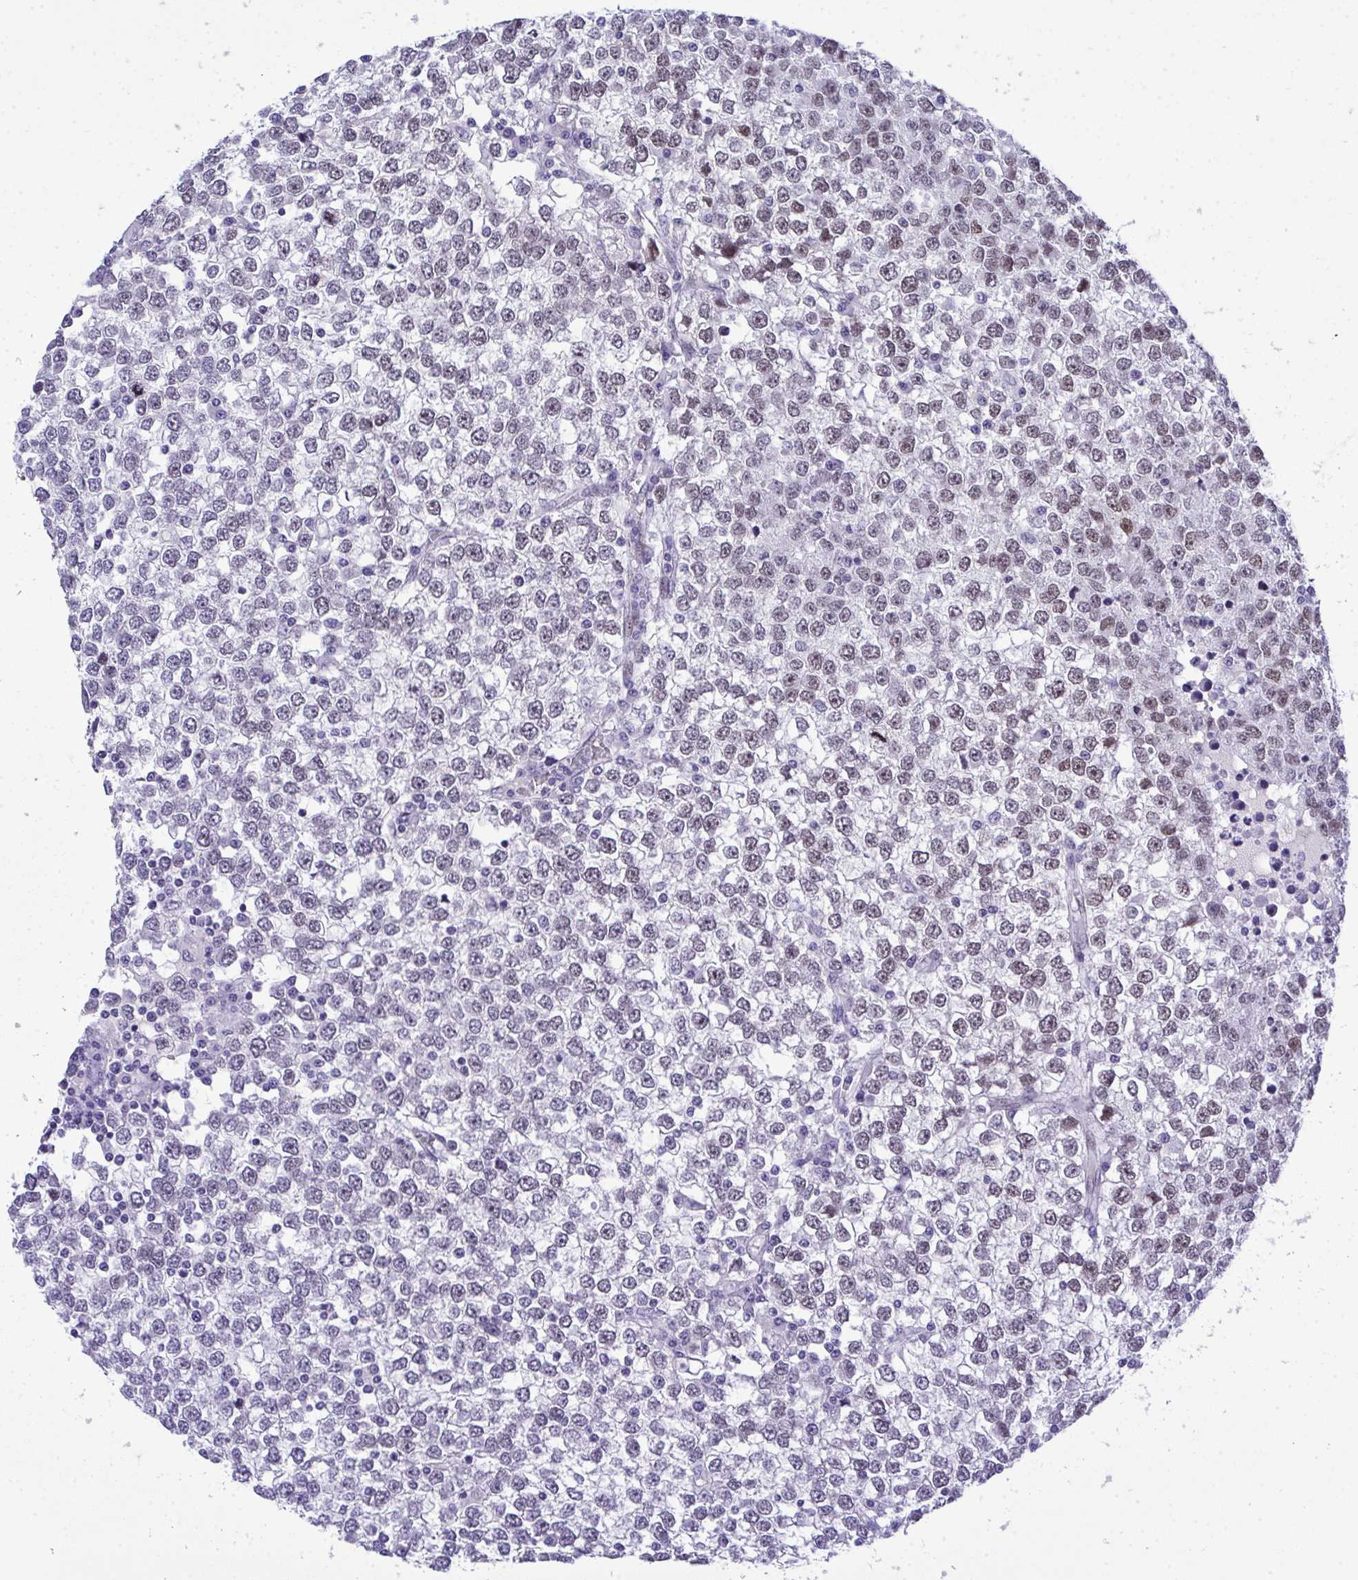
{"staining": {"intensity": "moderate", "quantity": "25%-75%", "location": "nuclear"}, "tissue": "testis cancer", "cell_type": "Tumor cells", "image_type": "cancer", "snomed": [{"axis": "morphology", "description": "Seminoma, NOS"}, {"axis": "topography", "description": "Testis"}], "caption": "Immunohistochemical staining of human testis seminoma exhibits moderate nuclear protein positivity in approximately 25%-75% of tumor cells. The staining was performed using DAB to visualize the protein expression in brown, while the nuclei were stained in blue with hematoxylin (Magnification: 20x).", "gene": "TEAD4", "patient": {"sex": "male", "age": 65}}